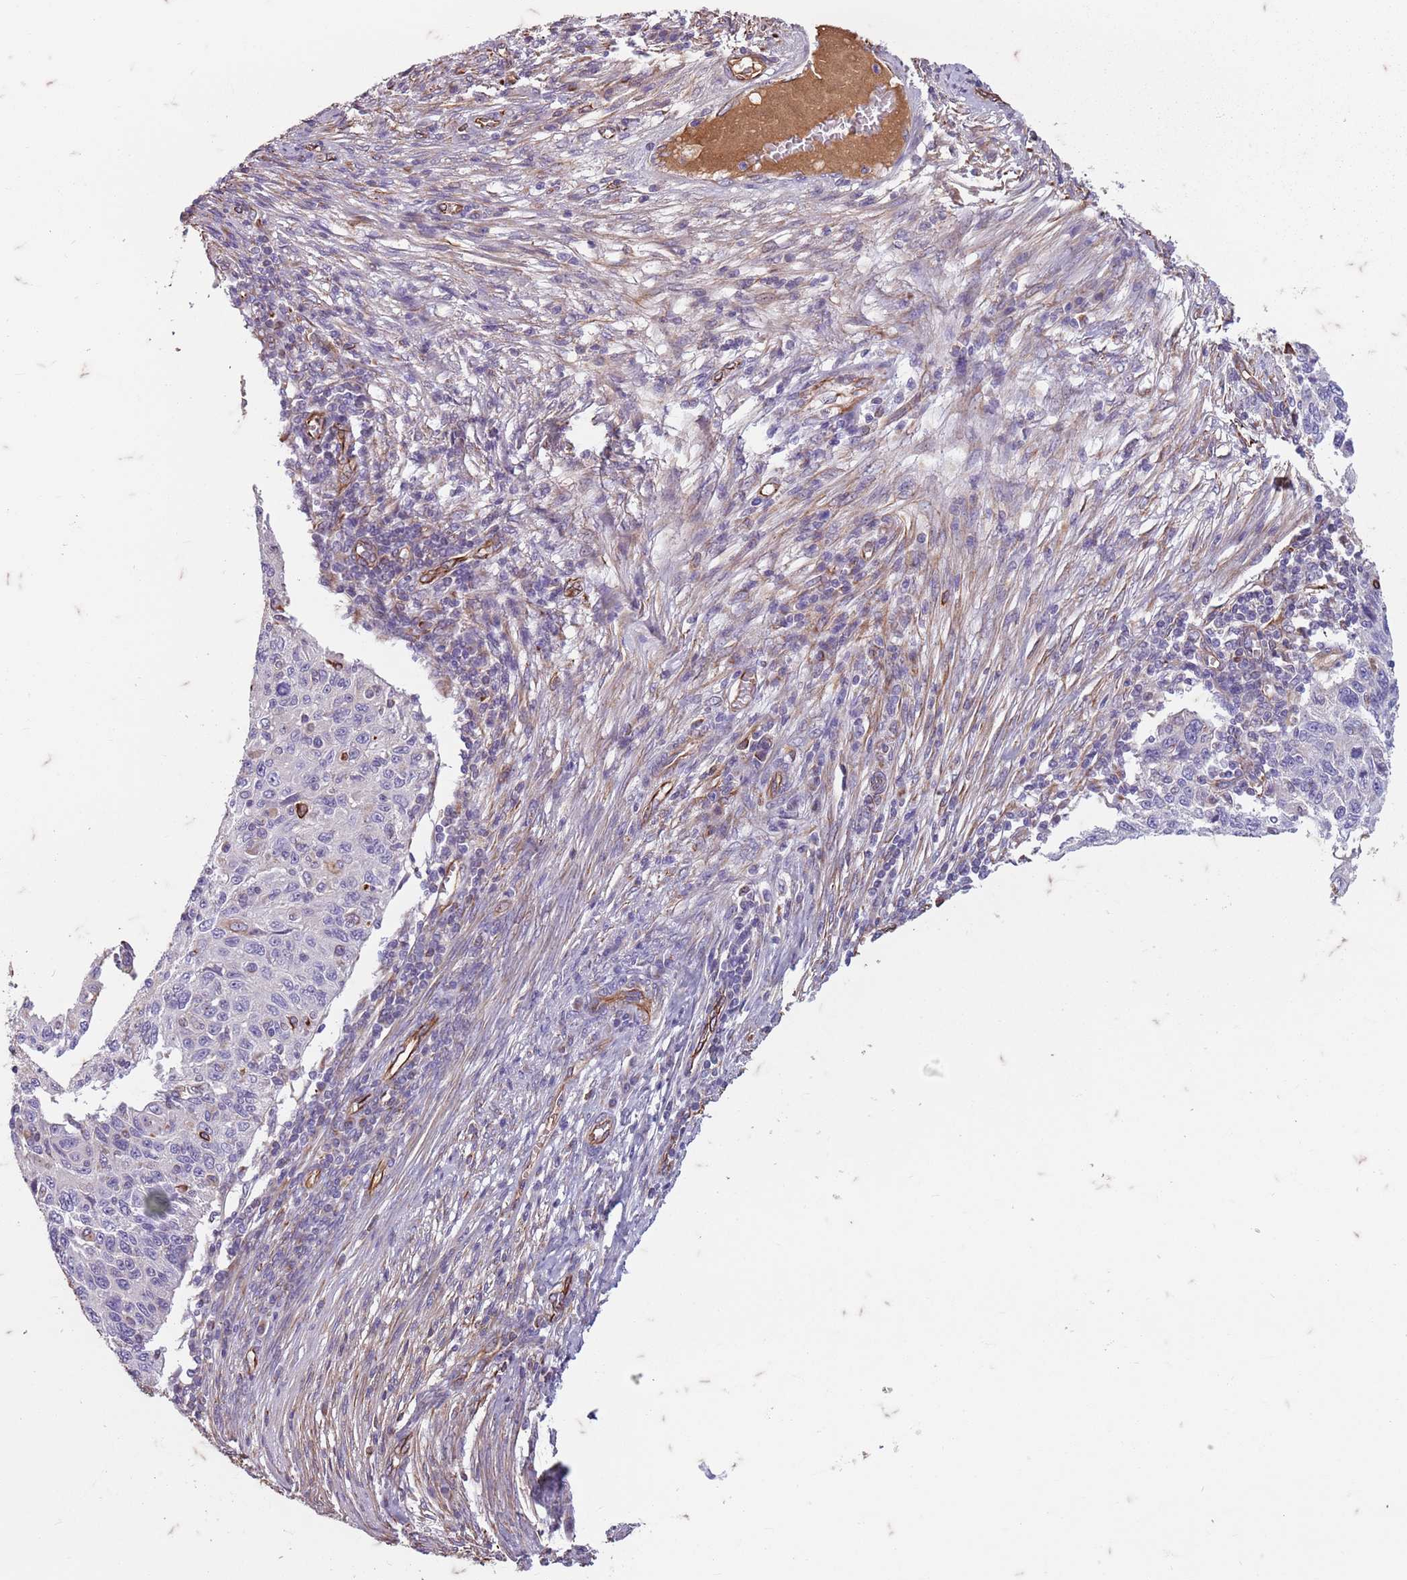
{"staining": {"intensity": "negative", "quantity": "none", "location": "none"}, "tissue": "cervical cancer", "cell_type": "Tumor cells", "image_type": "cancer", "snomed": [{"axis": "morphology", "description": "Squamous cell carcinoma, NOS"}, {"axis": "topography", "description": "Cervix"}], "caption": "An image of squamous cell carcinoma (cervical) stained for a protein demonstrates no brown staining in tumor cells.", "gene": "TAS2R38", "patient": {"sex": "female", "age": 70}}